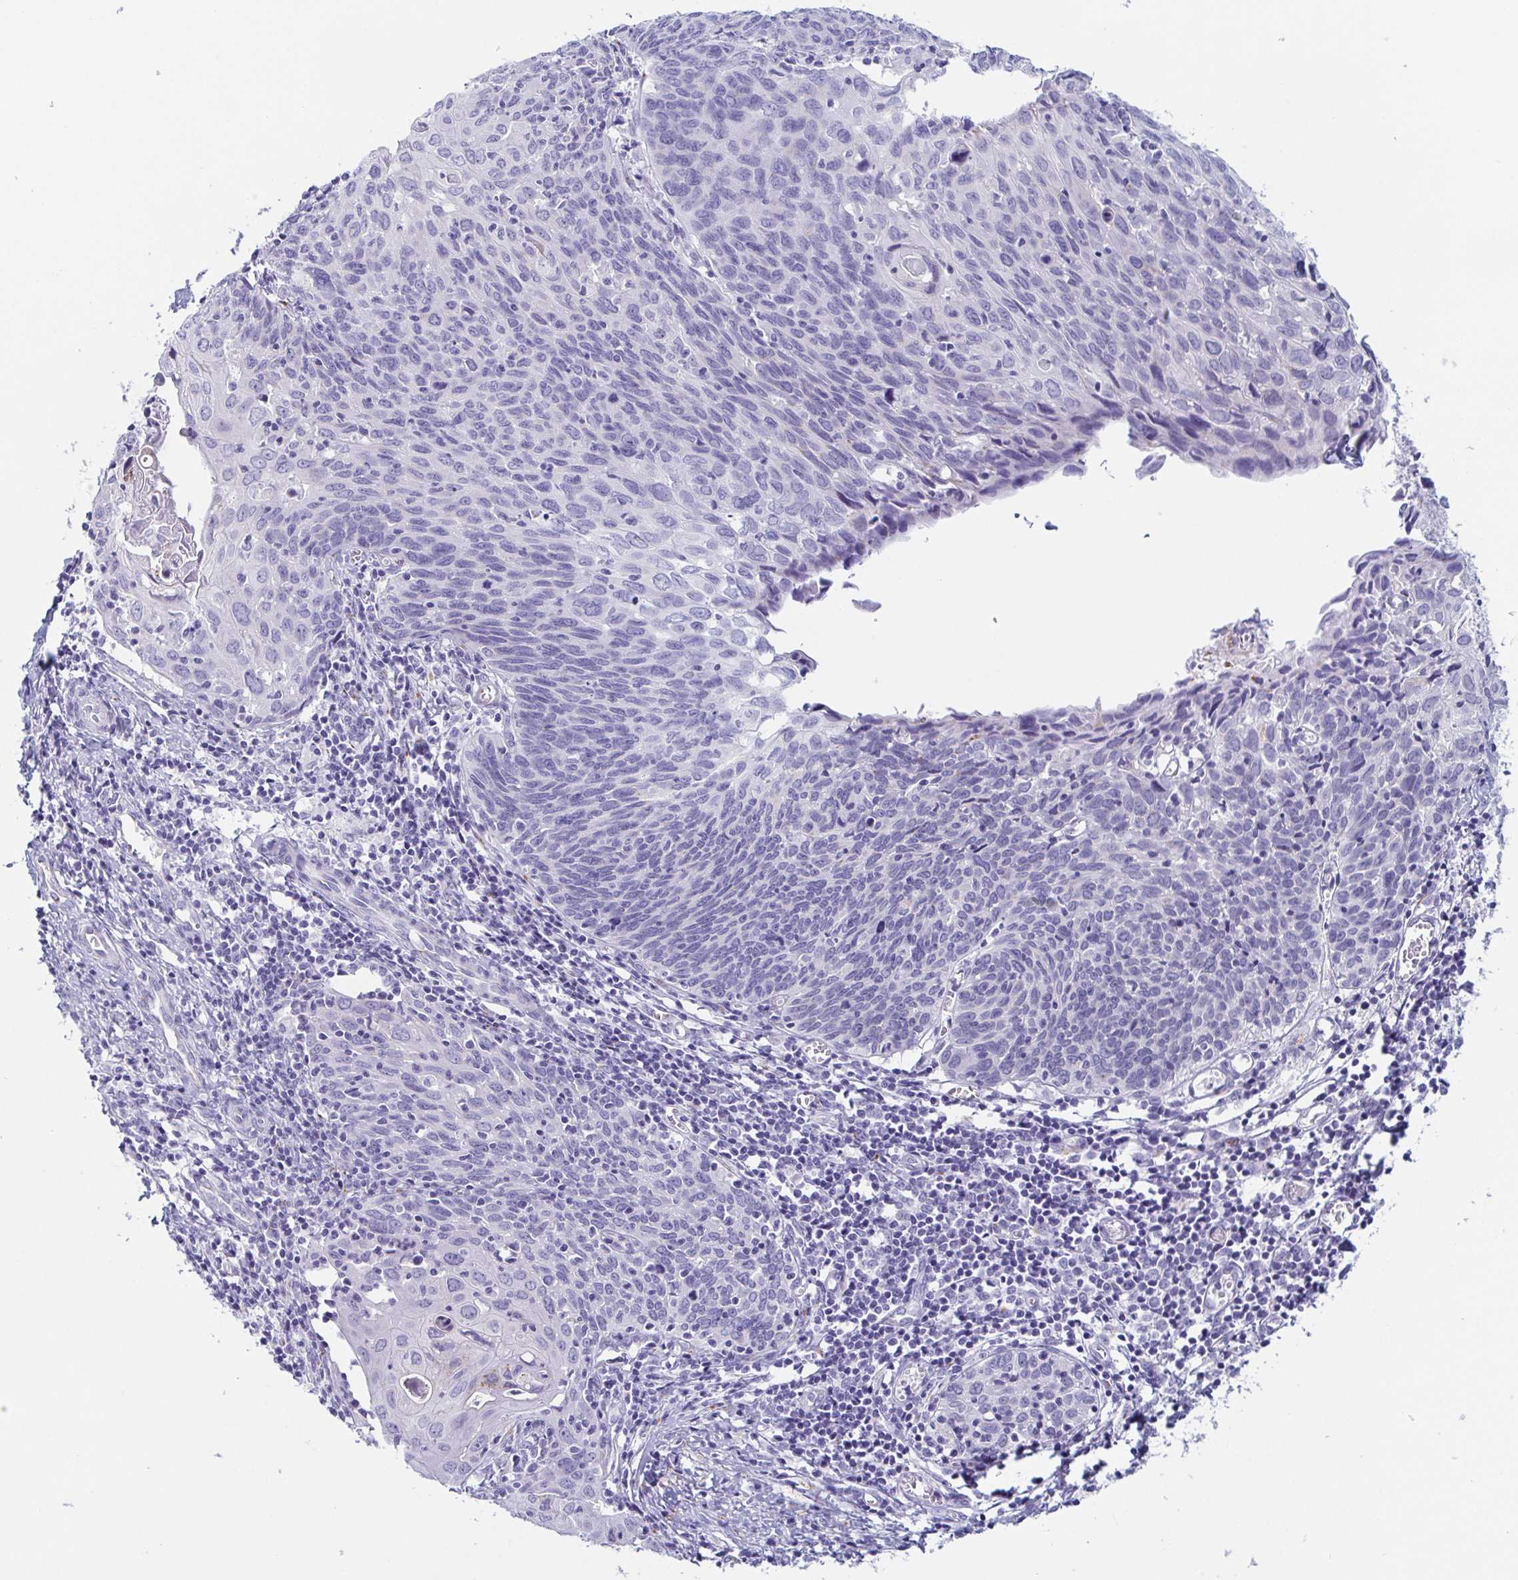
{"staining": {"intensity": "negative", "quantity": "none", "location": "none"}, "tissue": "cervical cancer", "cell_type": "Tumor cells", "image_type": "cancer", "snomed": [{"axis": "morphology", "description": "Squamous cell carcinoma, NOS"}, {"axis": "topography", "description": "Cervix"}], "caption": "Cervical cancer (squamous cell carcinoma) was stained to show a protein in brown. There is no significant staining in tumor cells.", "gene": "LDLRAD1", "patient": {"sex": "female", "age": 39}}